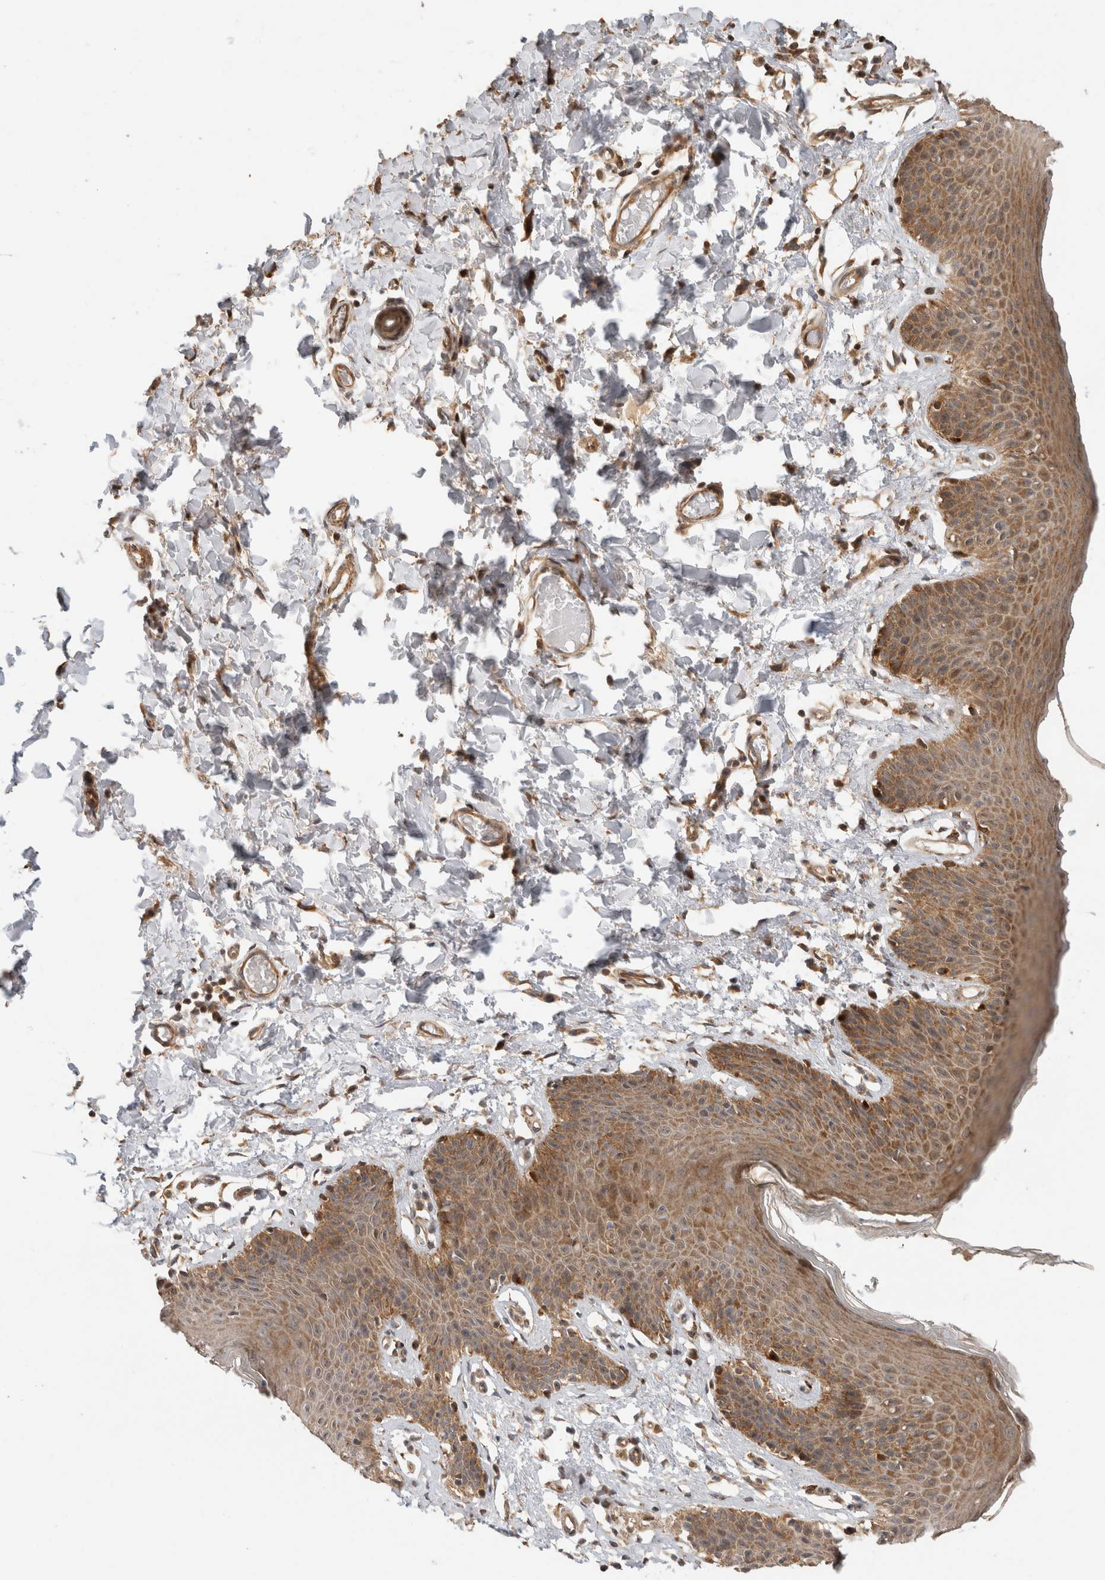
{"staining": {"intensity": "moderate", "quantity": ">75%", "location": "cytoplasmic/membranous"}, "tissue": "skin", "cell_type": "Epidermal cells", "image_type": "normal", "snomed": [{"axis": "morphology", "description": "Normal tissue, NOS"}, {"axis": "topography", "description": "Vulva"}], "caption": "Immunohistochemistry staining of normal skin, which displays medium levels of moderate cytoplasmic/membranous staining in approximately >75% of epidermal cells indicating moderate cytoplasmic/membranous protein expression. The staining was performed using DAB (brown) for protein detection and nuclei were counterstained in hematoxylin (blue).", "gene": "PCDHB15", "patient": {"sex": "female", "age": 66}}